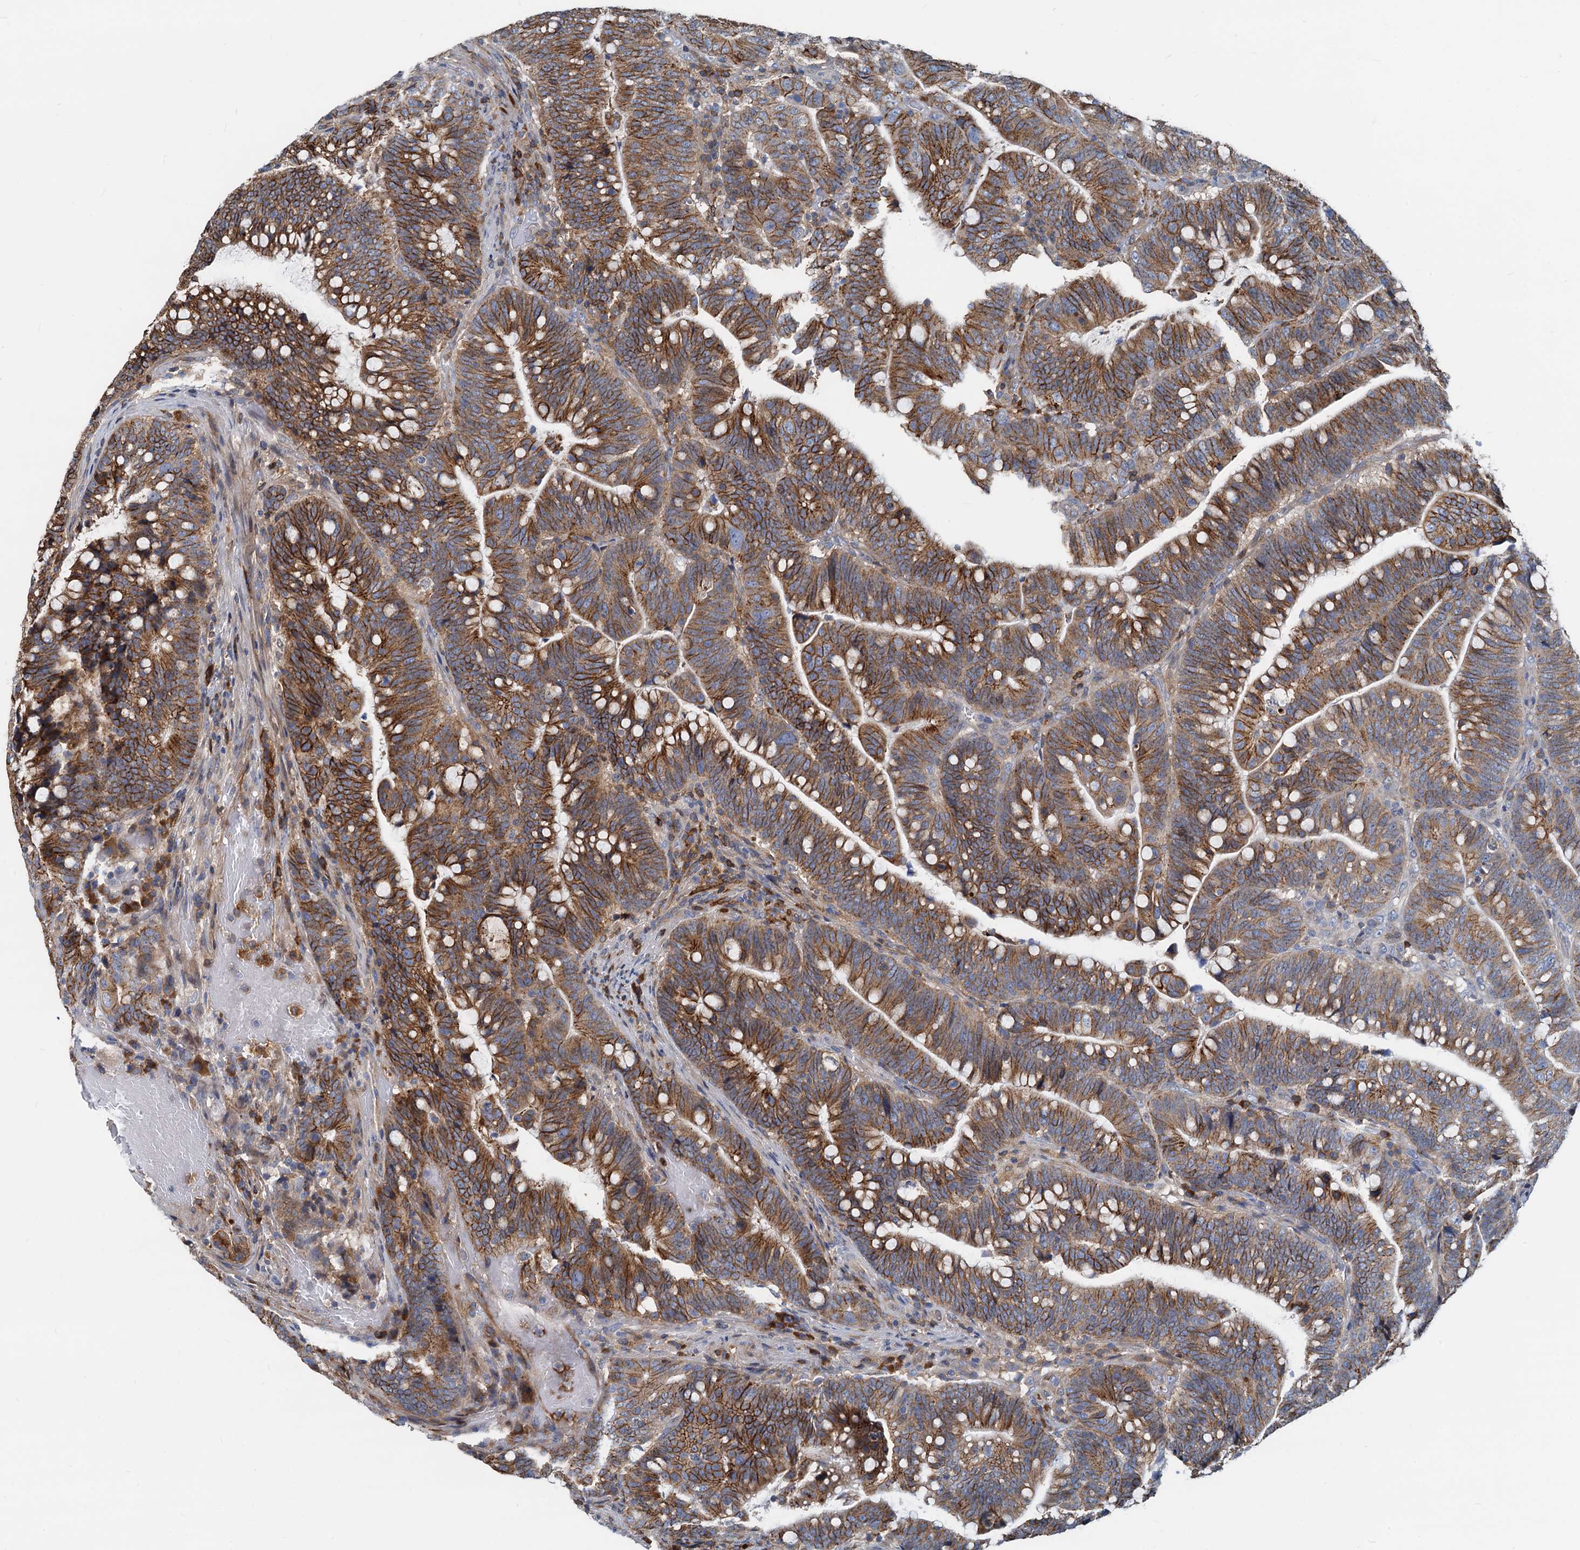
{"staining": {"intensity": "strong", "quantity": ">75%", "location": "cytoplasmic/membranous"}, "tissue": "colorectal cancer", "cell_type": "Tumor cells", "image_type": "cancer", "snomed": [{"axis": "morphology", "description": "Normal tissue, NOS"}, {"axis": "morphology", "description": "Adenocarcinoma, NOS"}, {"axis": "topography", "description": "Colon"}], "caption": "Tumor cells exhibit high levels of strong cytoplasmic/membranous staining in approximately >75% of cells in colorectal cancer.", "gene": "LNX2", "patient": {"sex": "female", "age": 66}}